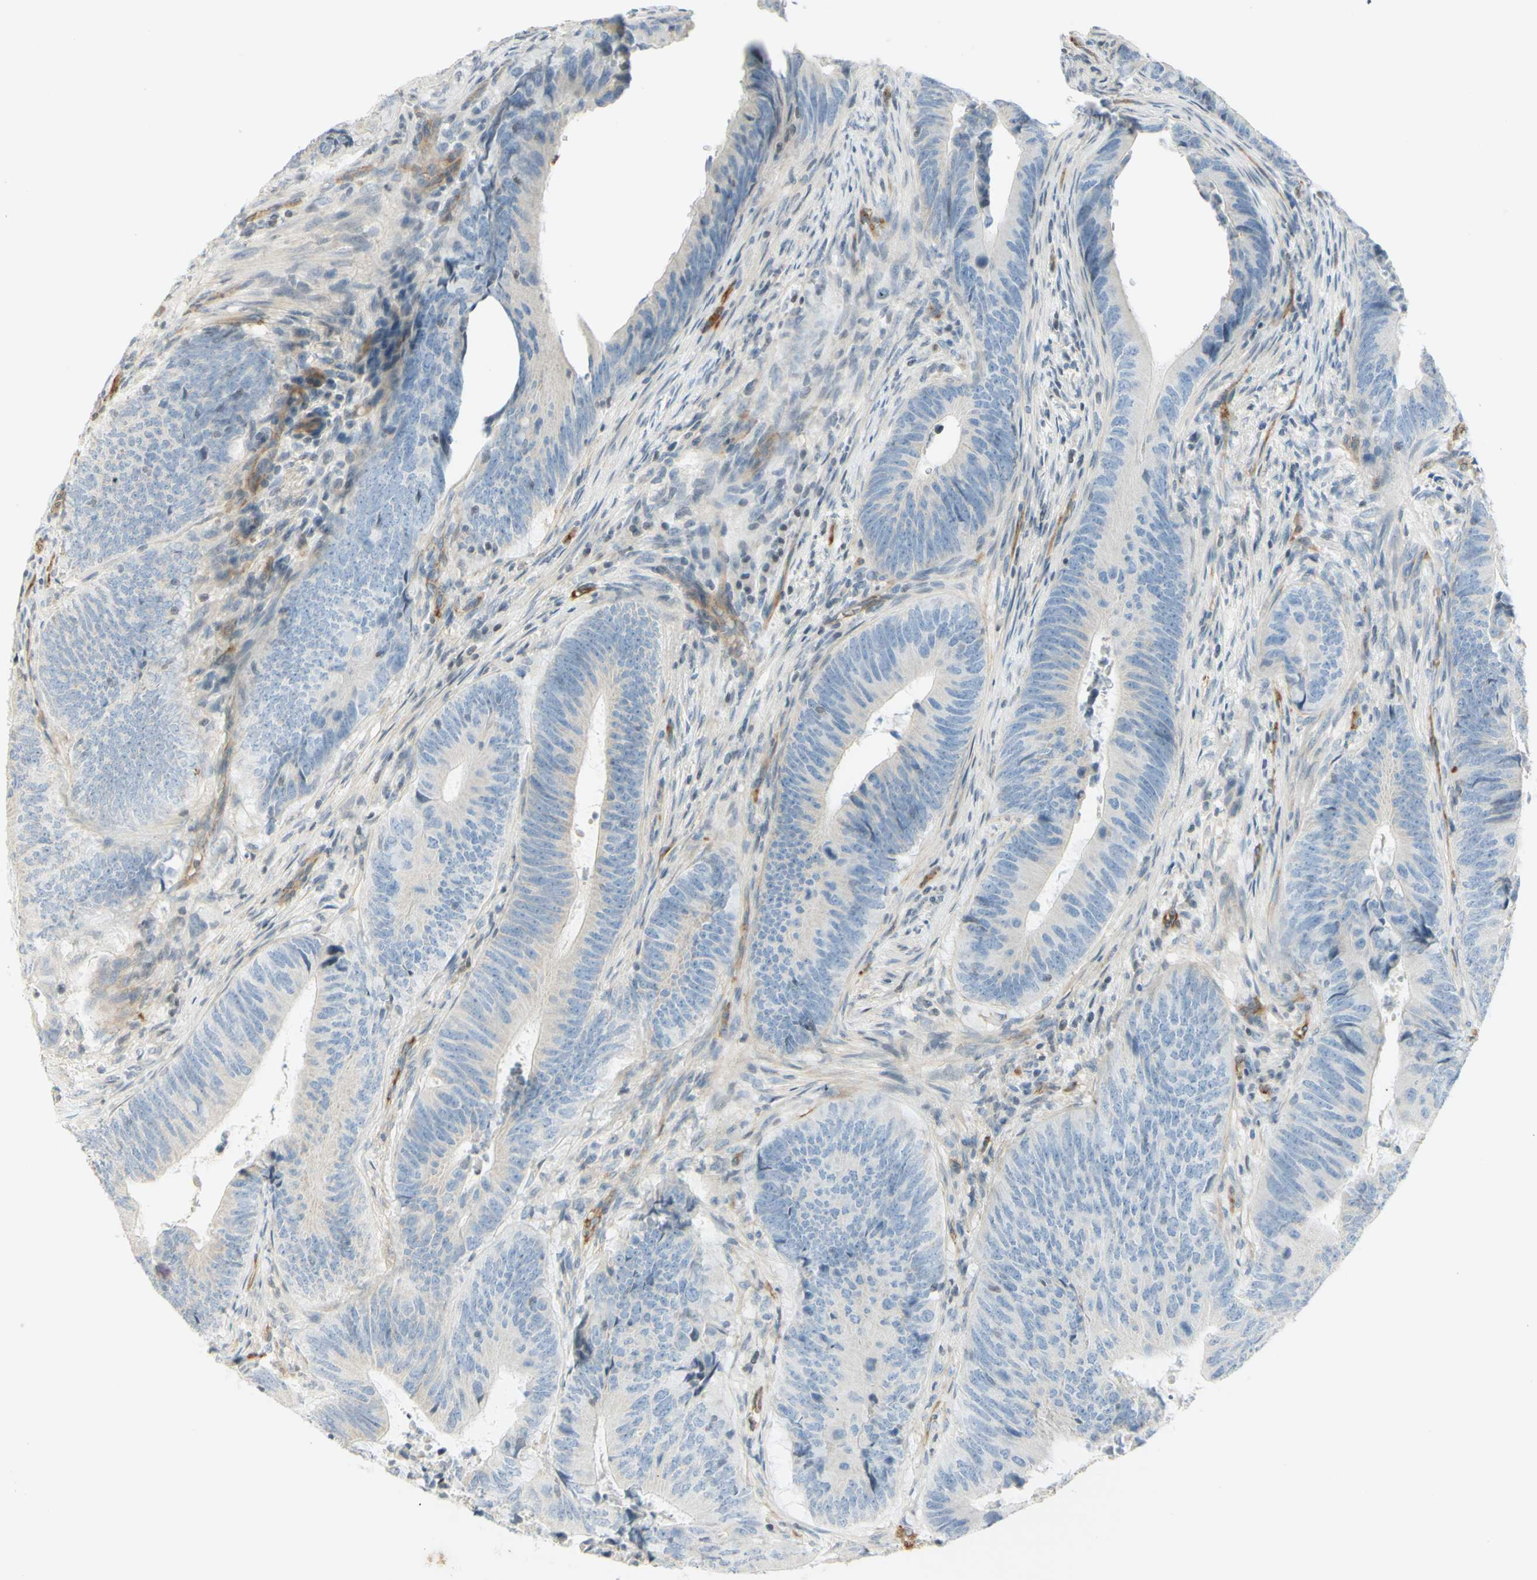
{"staining": {"intensity": "weak", "quantity": "<25%", "location": "cytoplasmic/membranous"}, "tissue": "colorectal cancer", "cell_type": "Tumor cells", "image_type": "cancer", "snomed": [{"axis": "morphology", "description": "Normal tissue, NOS"}, {"axis": "morphology", "description": "Adenocarcinoma, NOS"}, {"axis": "topography", "description": "Colon"}], "caption": "Immunohistochemistry (IHC) photomicrograph of neoplastic tissue: human colorectal cancer stained with DAB shows no significant protein staining in tumor cells.", "gene": "MAP1B", "patient": {"sex": "male", "age": 56}}